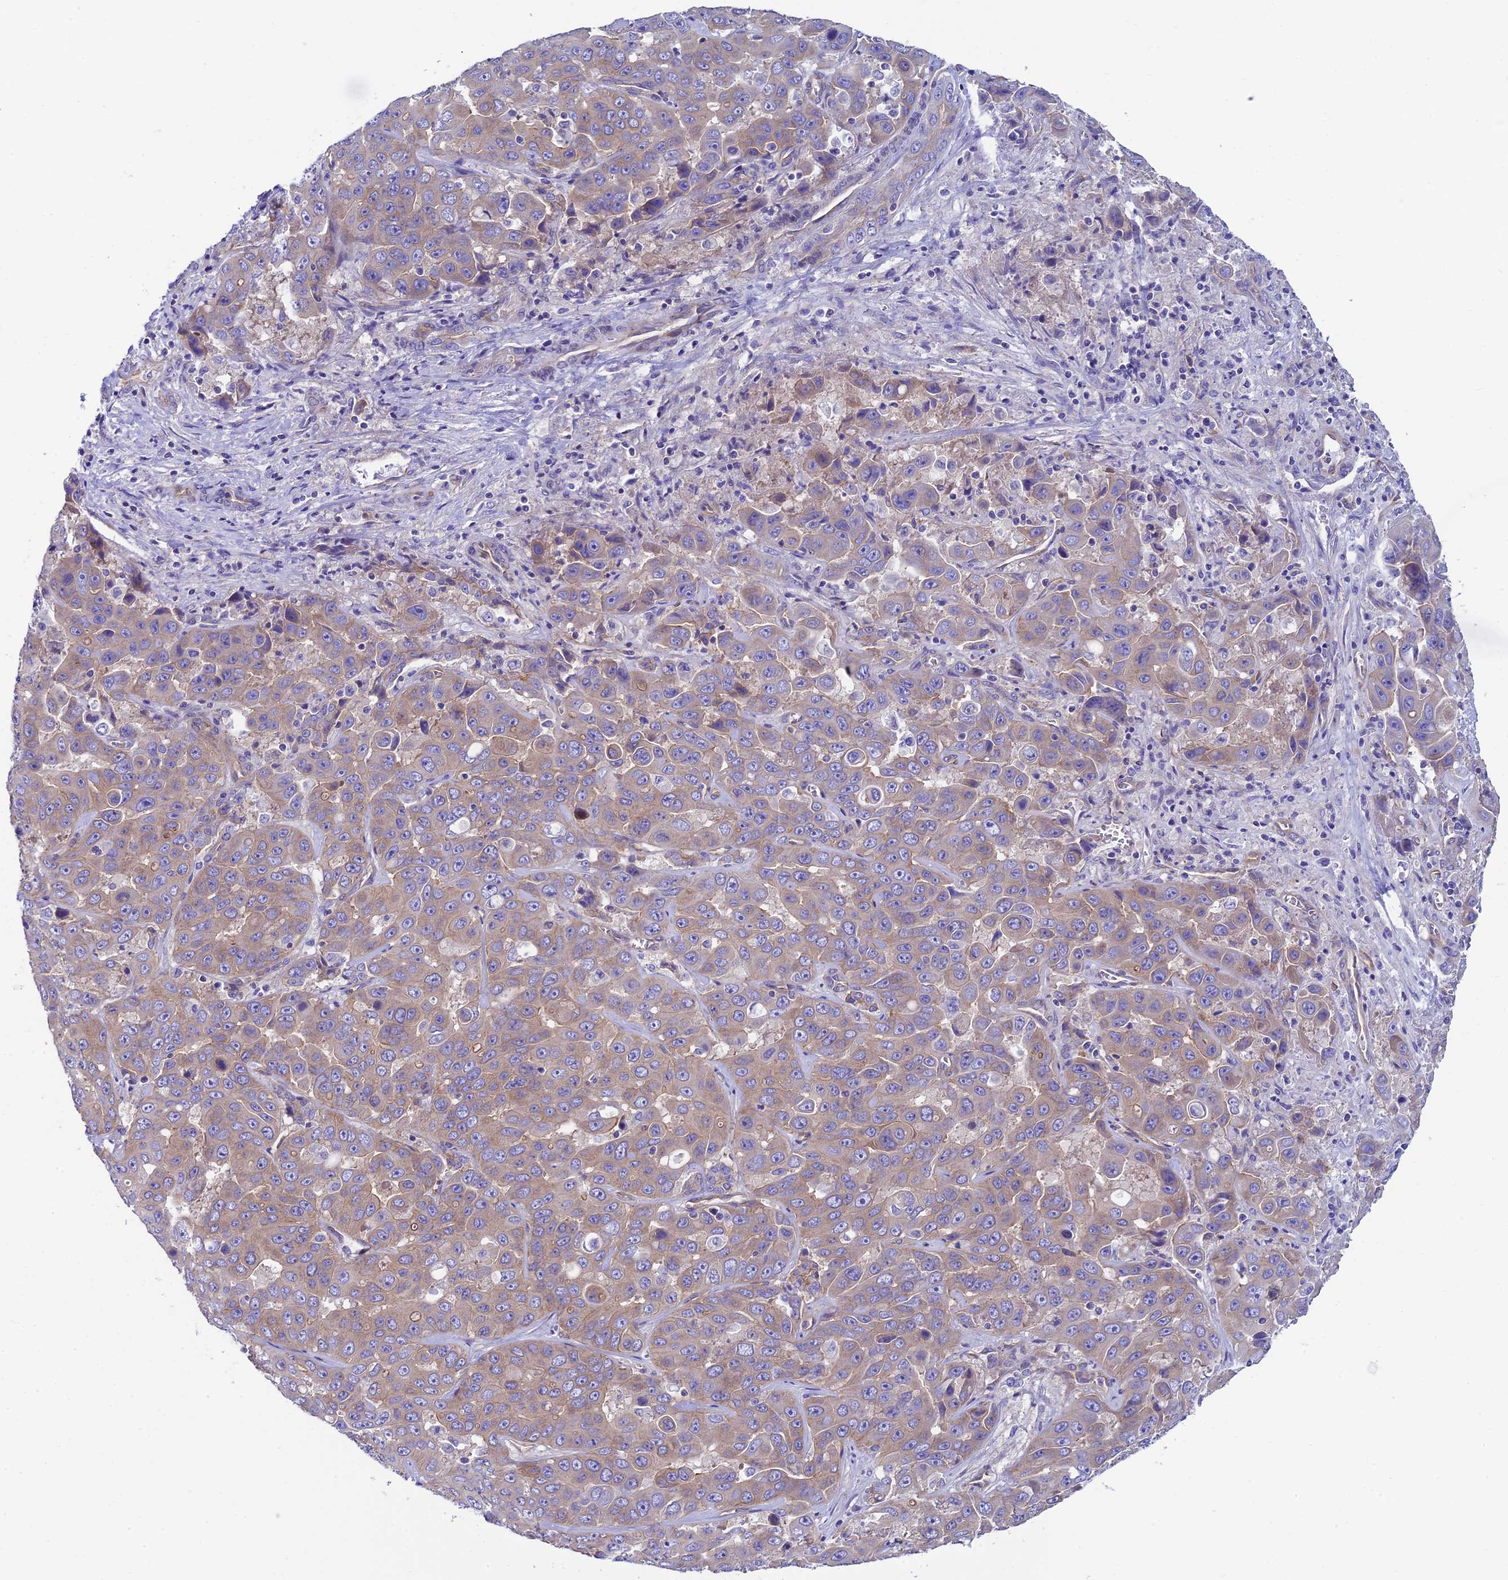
{"staining": {"intensity": "weak", "quantity": "25%-75%", "location": "cytoplasmic/membranous"}, "tissue": "liver cancer", "cell_type": "Tumor cells", "image_type": "cancer", "snomed": [{"axis": "morphology", "description": "Cholangiocarcinoma"}, {"axis": "topography", "description": "Liver"}], "caption": "This is an image of immunohistochemistry (IHC) staining of liver cancer, which shows weak staining in the cytoplasmic/membranous of tumor cells.", "gene": "PPFIA3", "patient": {"sex": "female", "age": 52}}